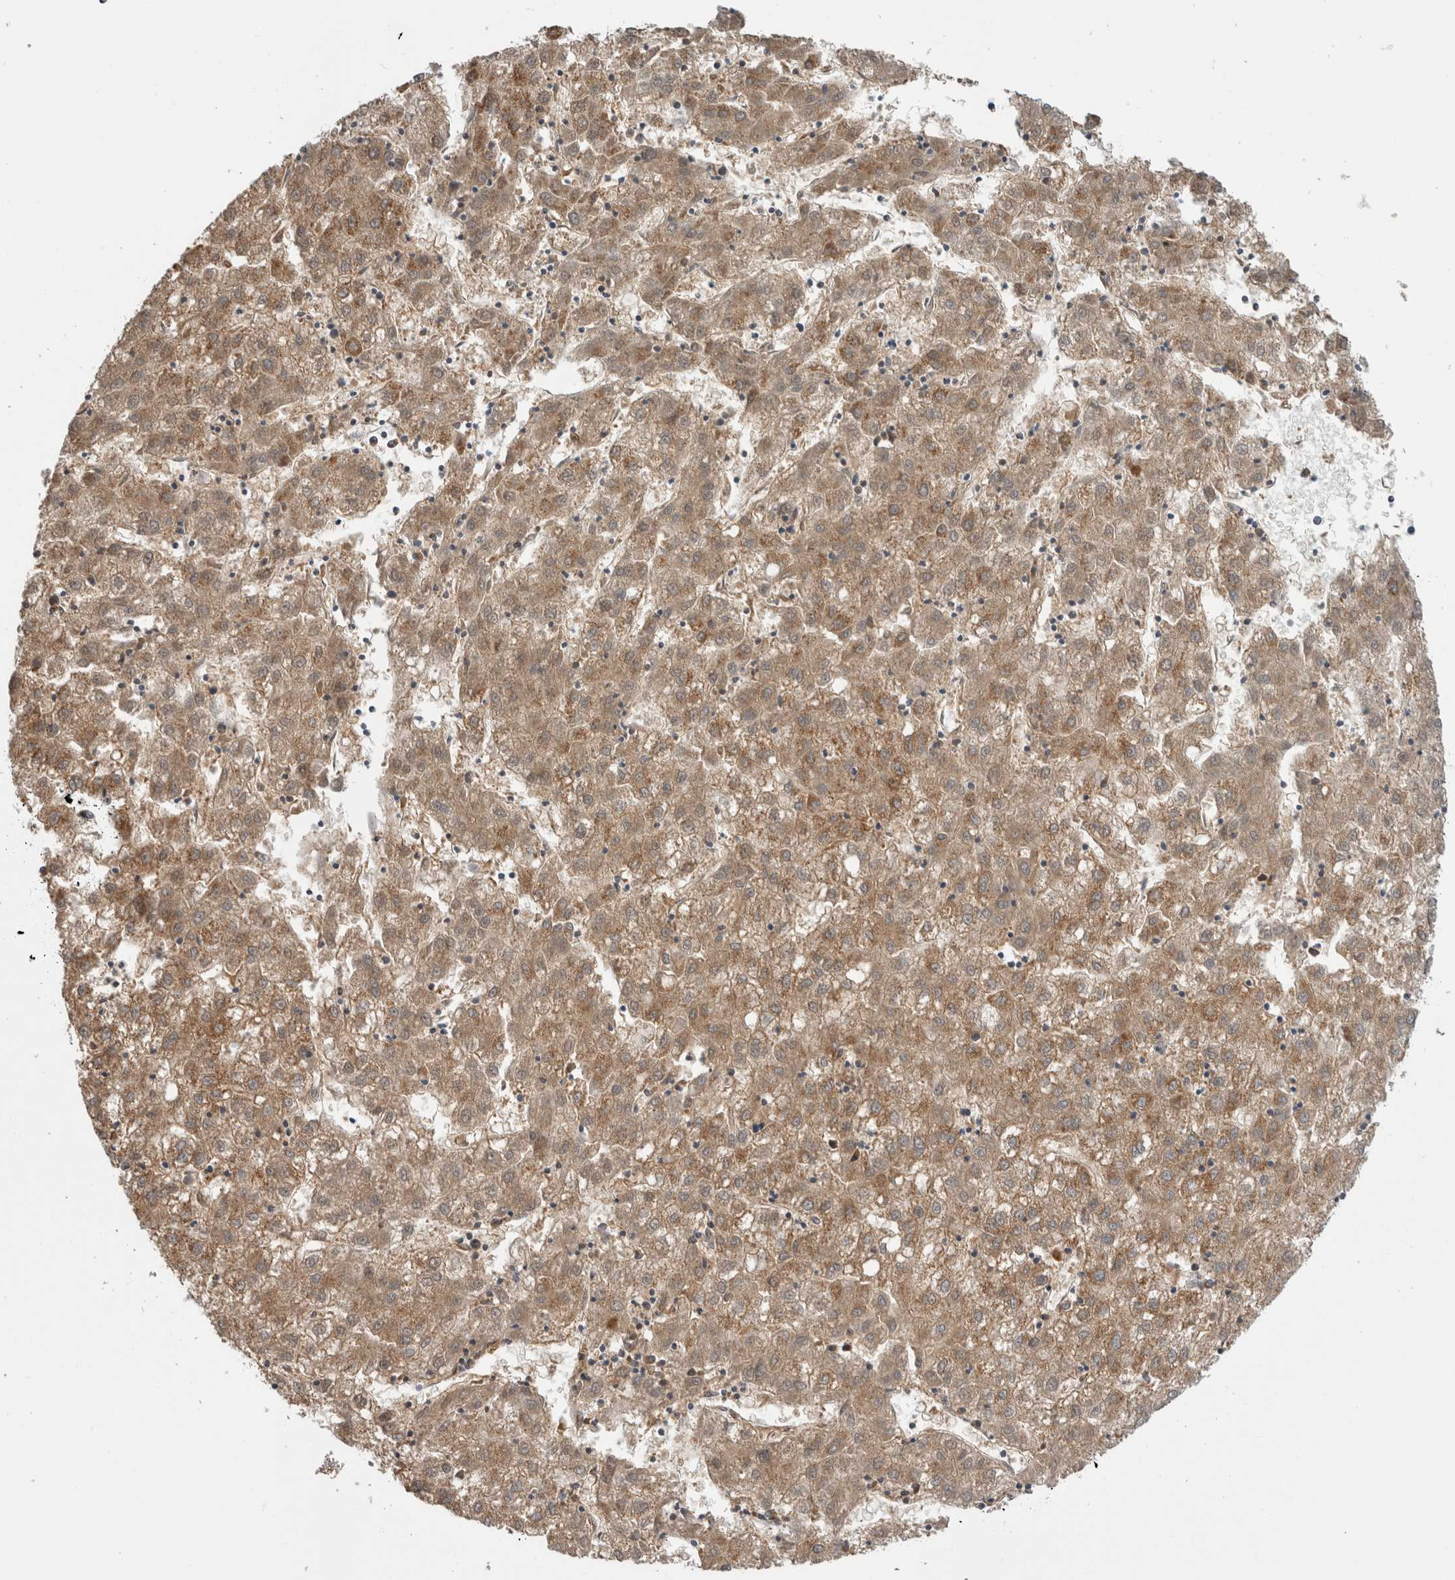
{"staining": {"intensity": "moderate", "quantity": ">75%", "location": "cytoplasmic/membranous"}, "tissue": "liver cancer", "cell_type": "Tumor cells", "image_type": "cancer", "snomed": [{"axis": "morphology", "description": "Carcinoma, Hepatocellular, NOS"}, {"axis": "topography", "description": "Liver"}], "caption": "Immunohistochemistry photomicrograph of liver cancer (hepatocellular carcinoma) stained for a protein (brown), which reveals medium levels of moderate cytoplasmic/membranous expression in approximately >75% of tumor cells.", "gene": "ADGRL3", "patient": {"sex": "male", "age": 72}}